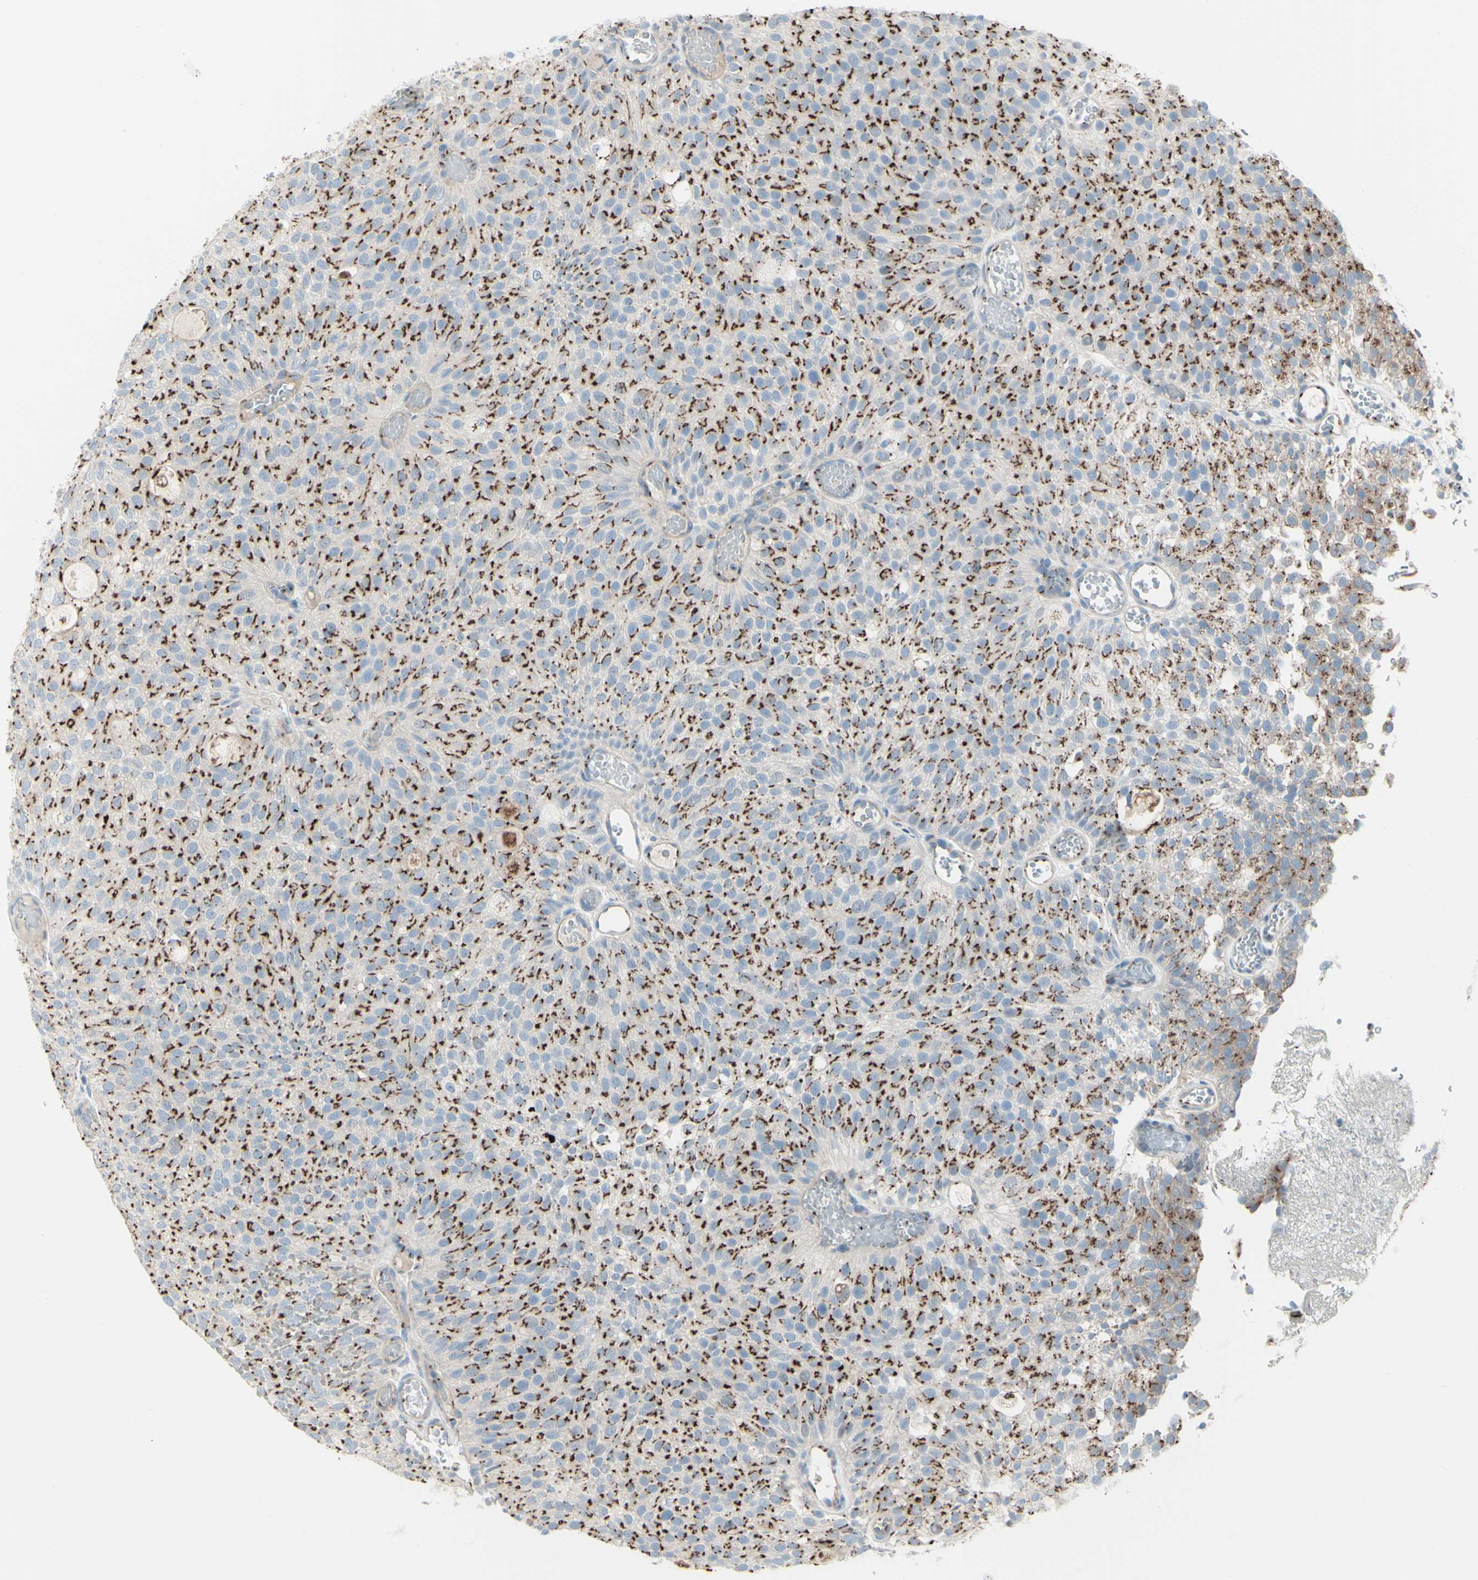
{"staining": {"intensity": "strong", "quantity": ">75%", "location": "cytoplasmic/membranous"}, "tissue": "urothelial cancer", "cell_type": "Tumor cells", "image_type": "cancer", "snomed": [{"axis": "morphology", "description": "Urothelial carcinoma, Low grade"}, {"axis": "topography", "description": "Urinary bladder"}], "caption": "Immunohistochemistry (DAB (3,3'-diaminobenzidine)) staining of human urothelial carcinoma (low-grade) shows strong cytoplasmic/membranous protein expression in about >75% of tumor cells. (brown staining indicates protein expression, while blue staining denotes nuclei).", "gene": "B4GALT1", "patient": {"sex": "male", "age": 78}}